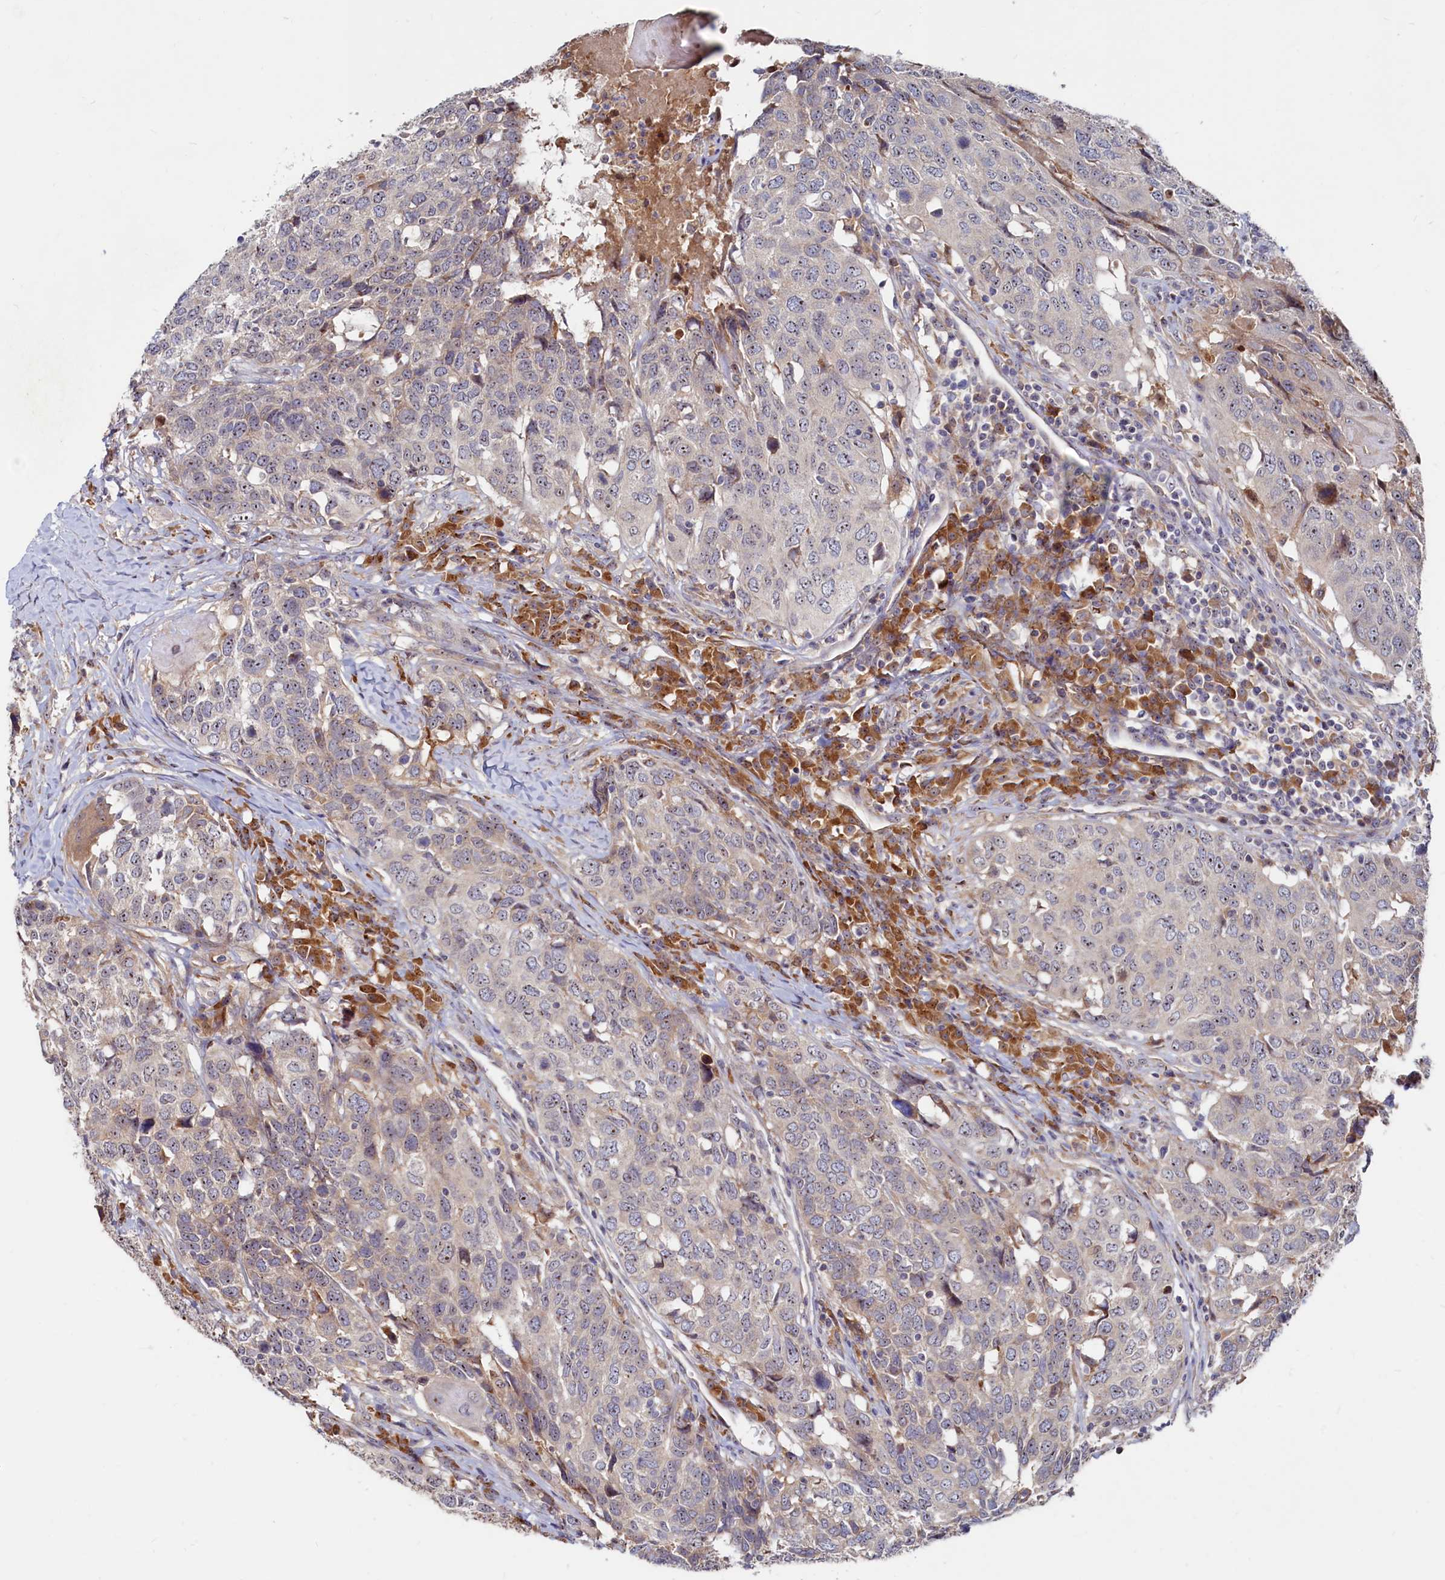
{"staining": {"intensity": "weak", "quantity": "<25%", "location": "nuclear"}, "tissue": "head and neck cancer", "cell_type": "Tumor cells", "image_type": "cancer", "snomed": [{"axis": "morphology", "description": "Squamous cell carcinoma, NOS"}, {"axis": "topography", "description": "Head-Neck"}], "caption": "High power microscopy photomicrograph of an immunohistochemistry image of head and neck cancer, revealing no significant positivity in tumor cells.", "gene": "RGS7BP", "patient": {"sex": "male", "age": 66}}